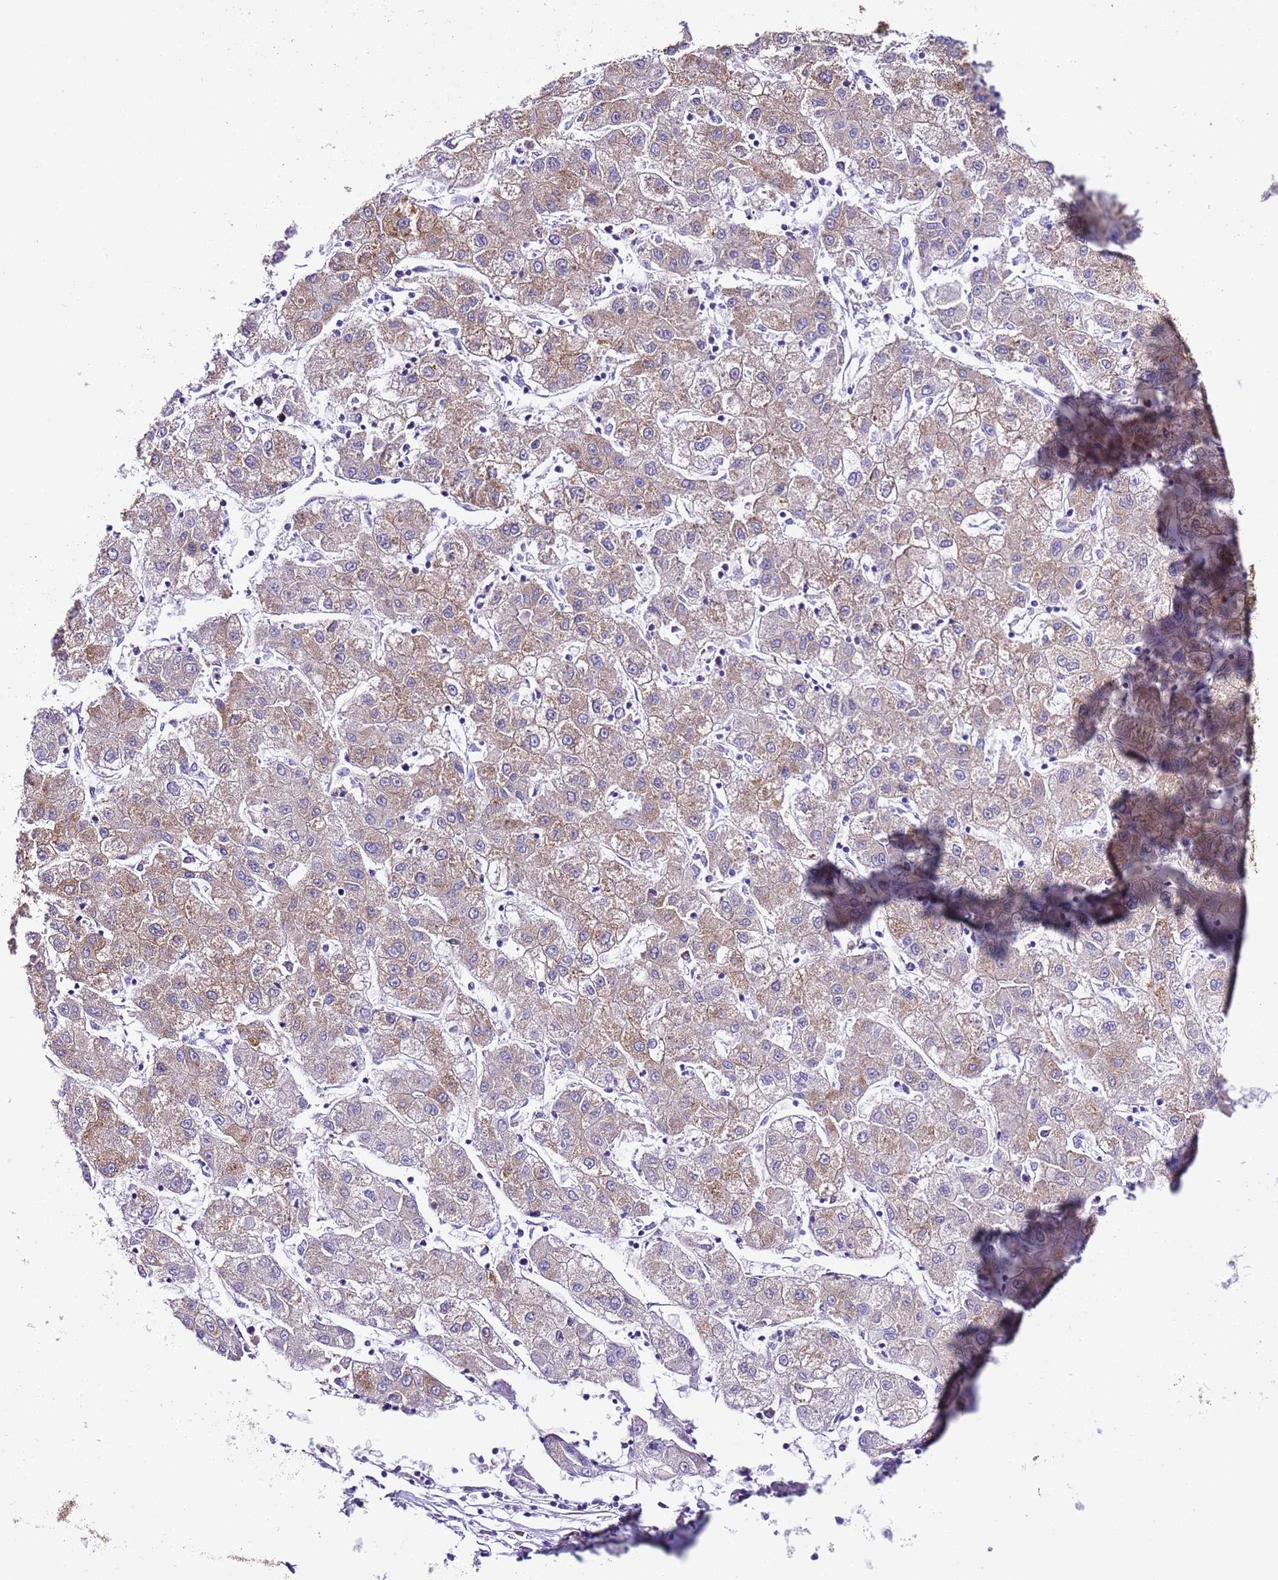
{"staining": {"intensity": "weak", "quantity": ">75%", "location": "cytoplasmic/membranous"}, "tissue": "liver cancer", "cell_type": "Tumor cells", "image_type": "cancer", "snomed": [{"axis": "morphology", "description": "Carcinoma, Hepatocellular, NOS"}, {"axis": "topography", "description": "Liver"}], "caption": "Brown immunohistochemical staining in human hepatocellular carcinoma (liver) displays weak cytoplasmic/membranous expression in approximately >75% of tumor cells. The protein of interest is shown in brown color, while the nuclei are stained blue.", "gene": "RPS10", "patient": {"sex": "male", "age": 72}}